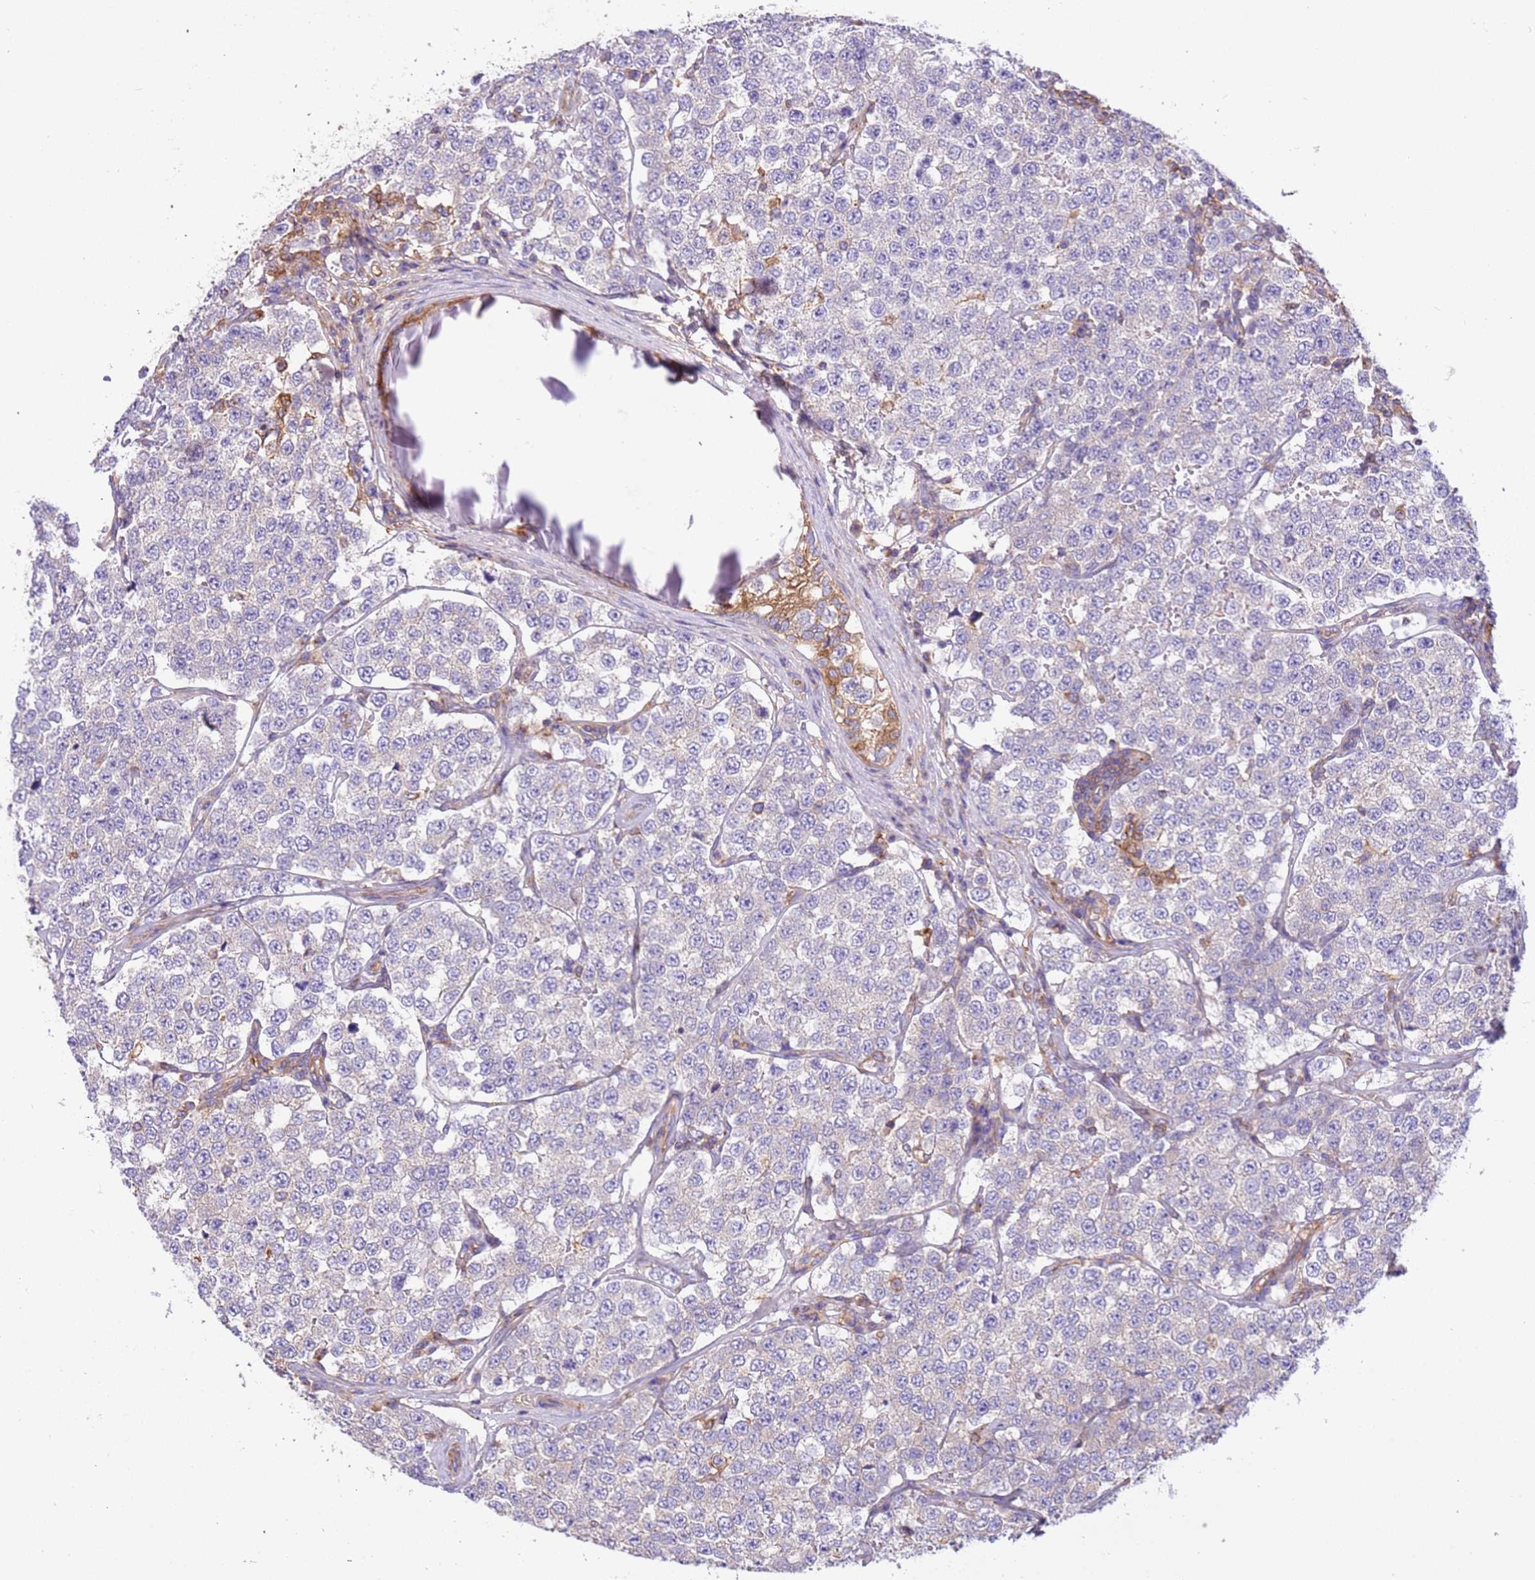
{"staining": {"intensity": "negative", "quantity": "none", "location": "none"}, "tissue": "testis cancer", "cell_type": "Tumor cells", "image_type": "cancer", "snomed": [{"axis": "morphology", "description": "Seminoma, NOS"}, {"axis": "topography", "description": "Testis"}], "caption": "DAB immunohistochemical staining of human seminoma (testis) displays no significant positivity in tumor cells.", "gene": "NAALADL1", "patient": {"sex": "male", "age": 34}}